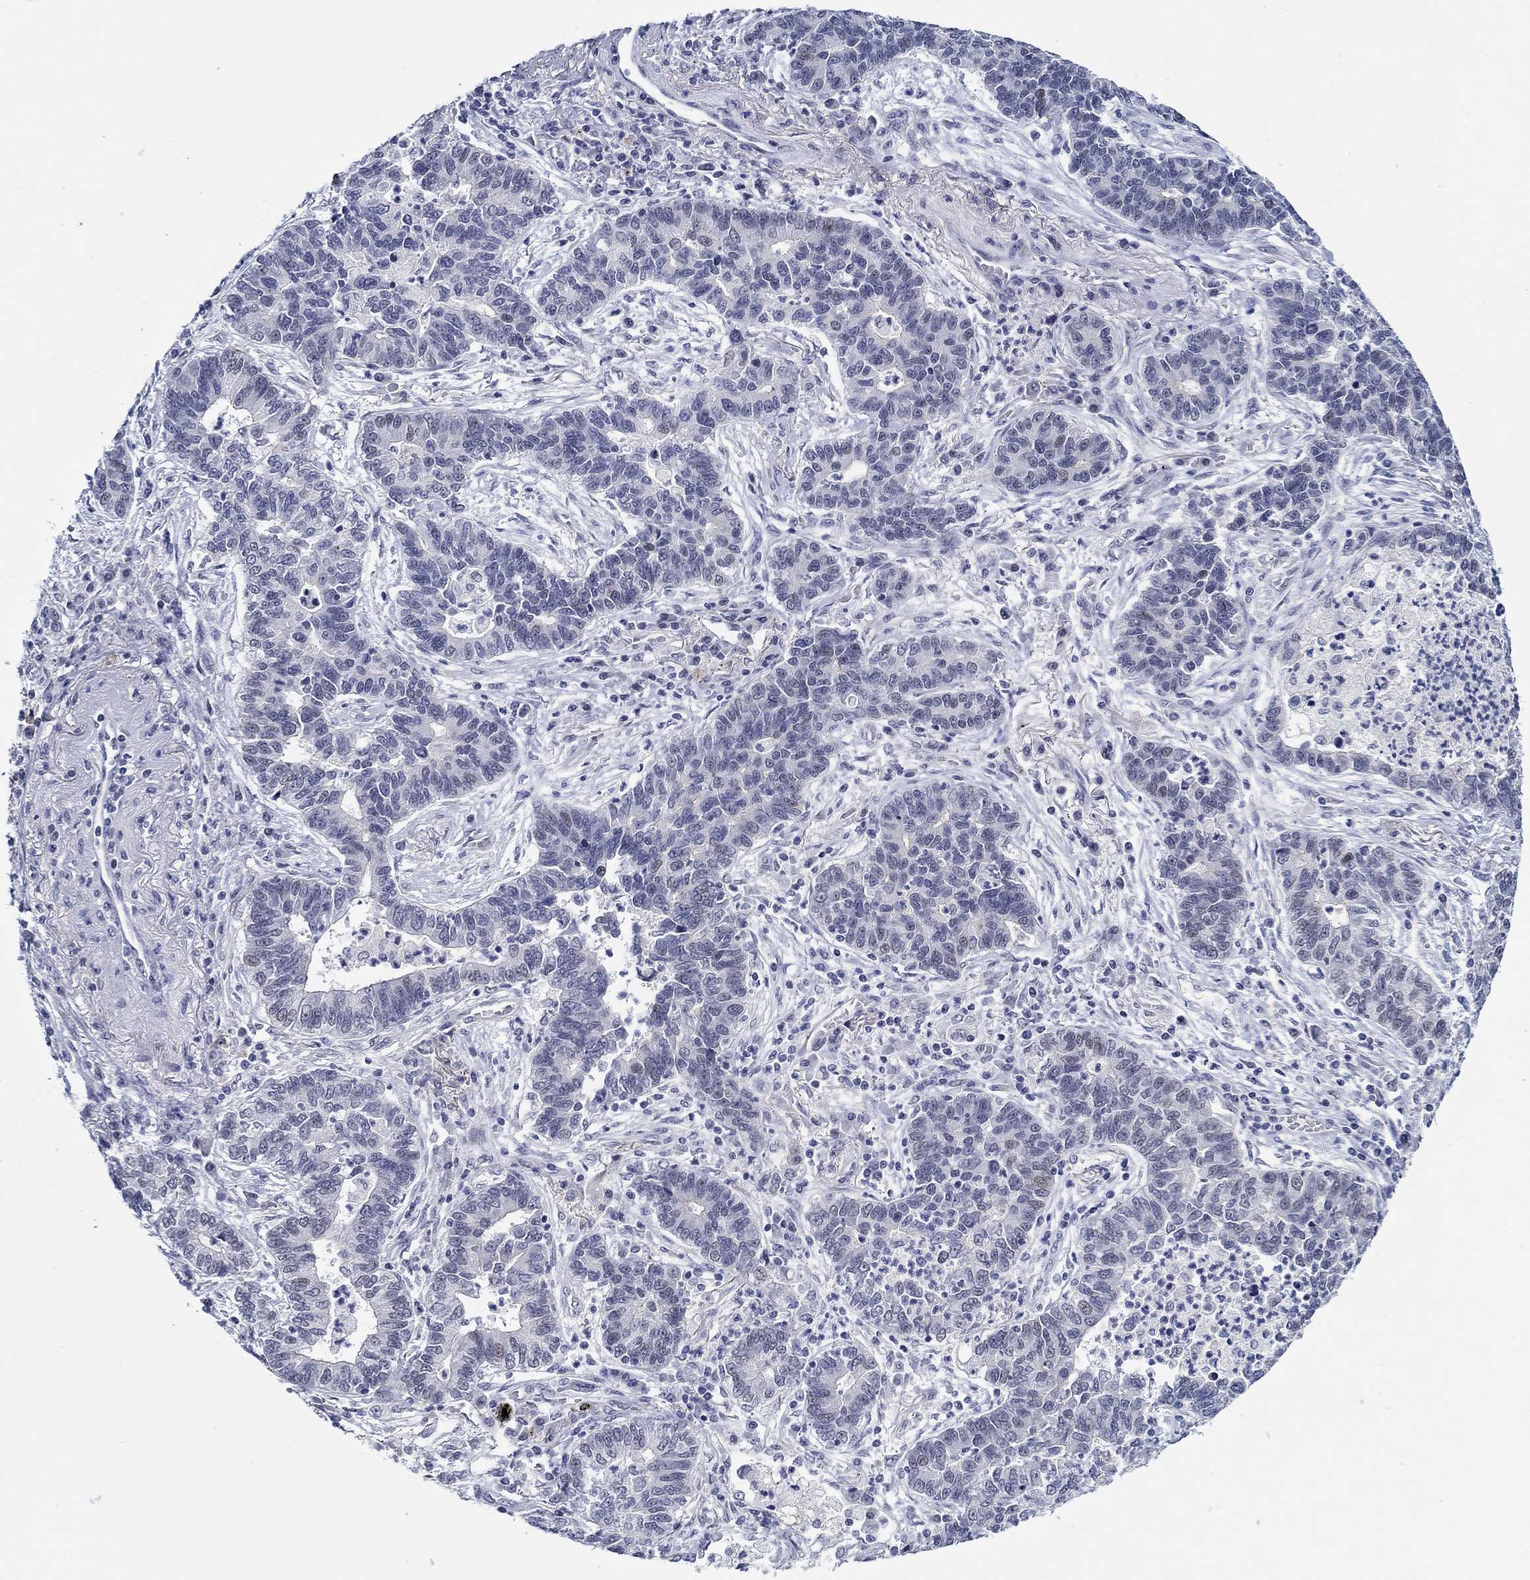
{"staining": {"intensity": "negative", "quantity": "none", "location": "none"}, "tissue": "lung cancer", "cell_type": "Tumor cells", "image_type": "cancer", "snomed": [{"axis": "morphology", "description": "Adenocarcinoma, NOS"}, {"axis": "topography", "description": "Lung"}], "caption": "An IHC photomicrograph of lung cancer (adenocarcinoma) is shown. There is no staining in tumor cells of lung cancer (adenocarcinoma).", "gene": "SLC34A1", "patient": {"sex": "female", "age": 57}}